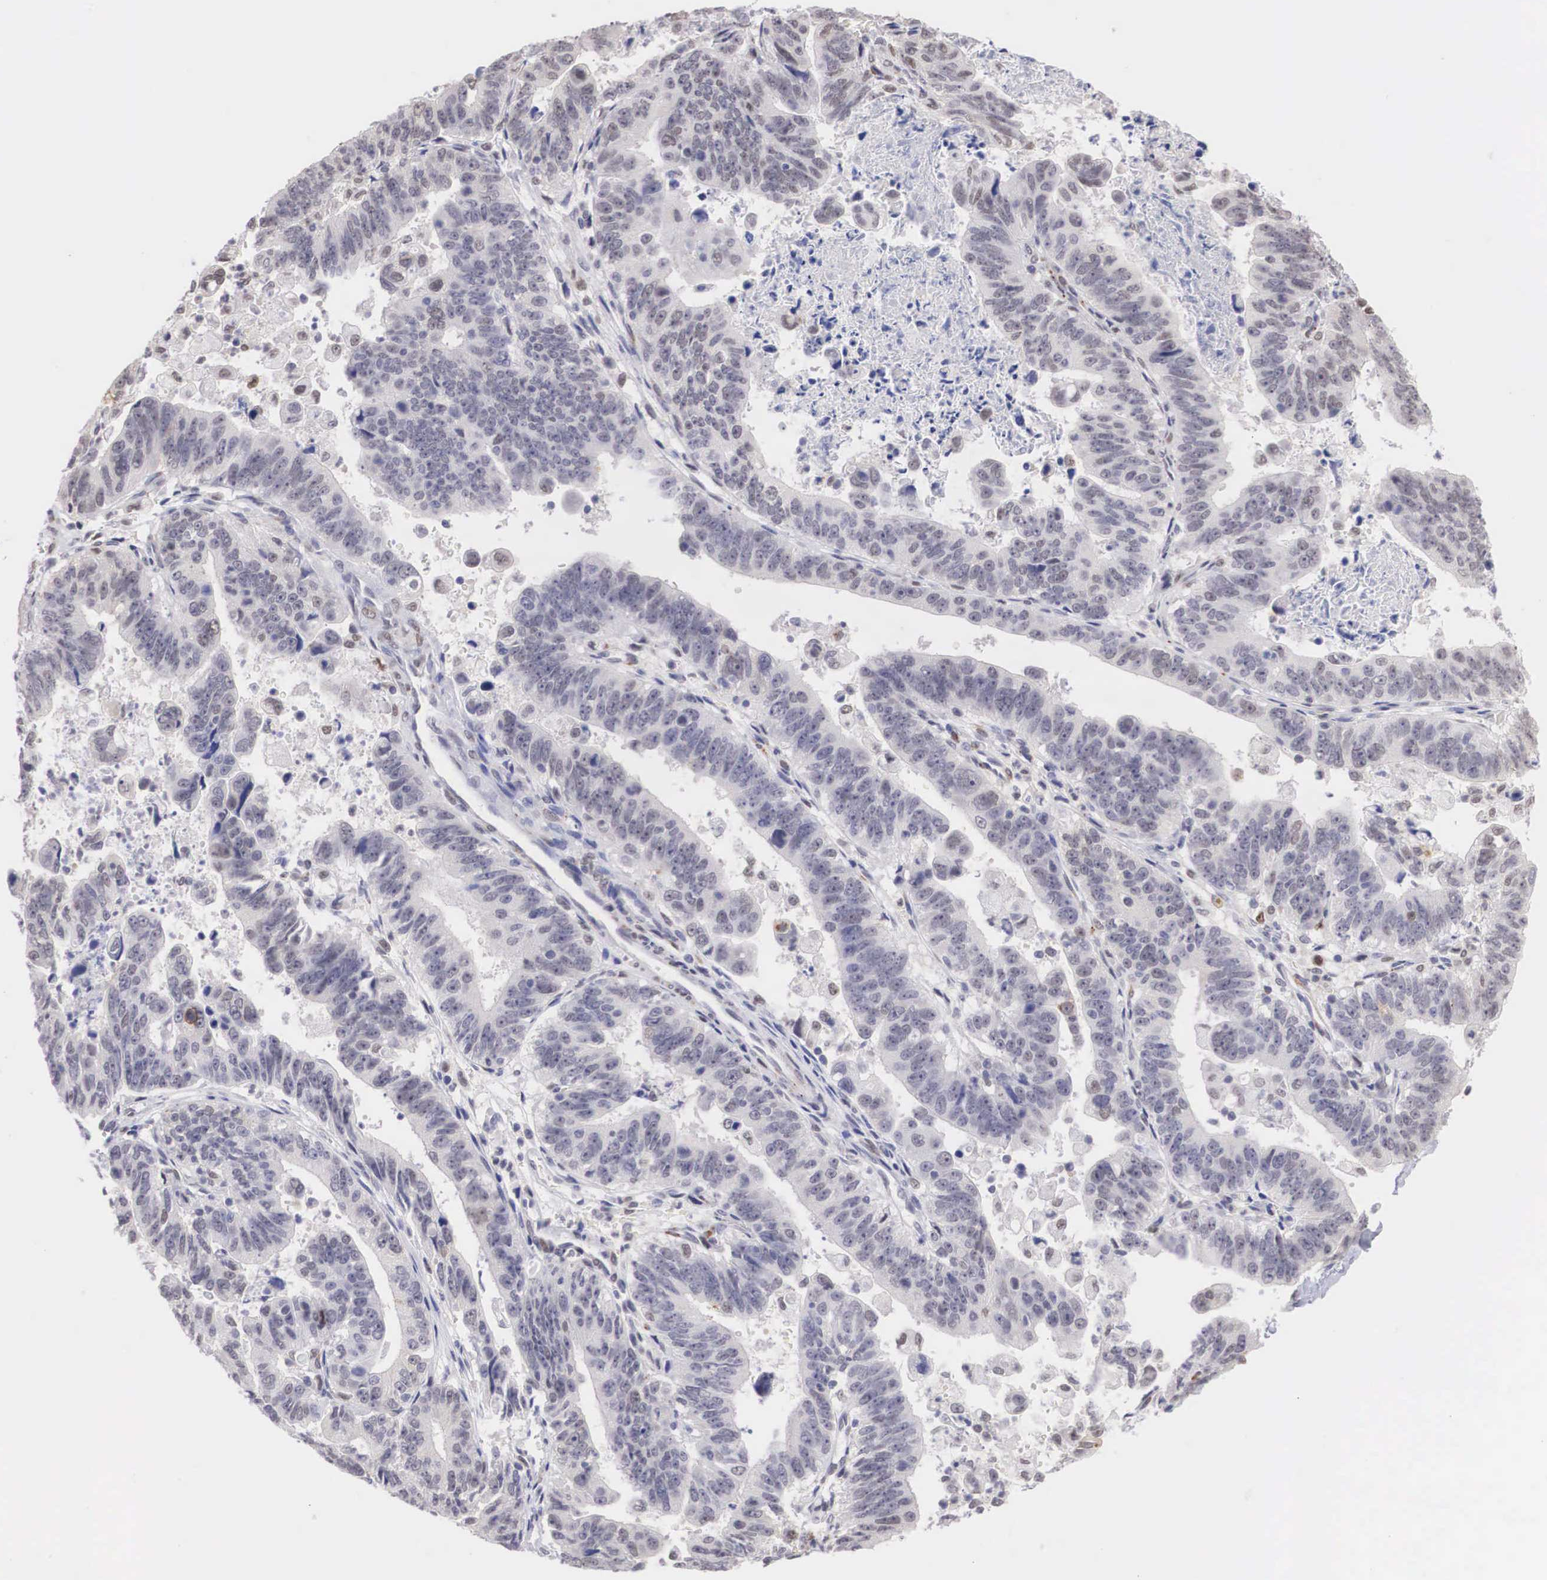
{"staining": {"intensity": "weak", "quantity": "<25%", "location": "nuclear"}, "tissue": "stomach cancer", "cell_type": "Tumor cells", "image_type": "cancer", "snomed": [{"axis": "morphology", "description": "Adenocarcinoma, NOS"}, {"axis": "topography", "description": "Stomach, upper"}], "caption": "A micrograph of human stomach adenocarcinoma is negative for staining in tumor cells.", "gene": "ETV6", "patient": {"sex": "female", "age": 50}}